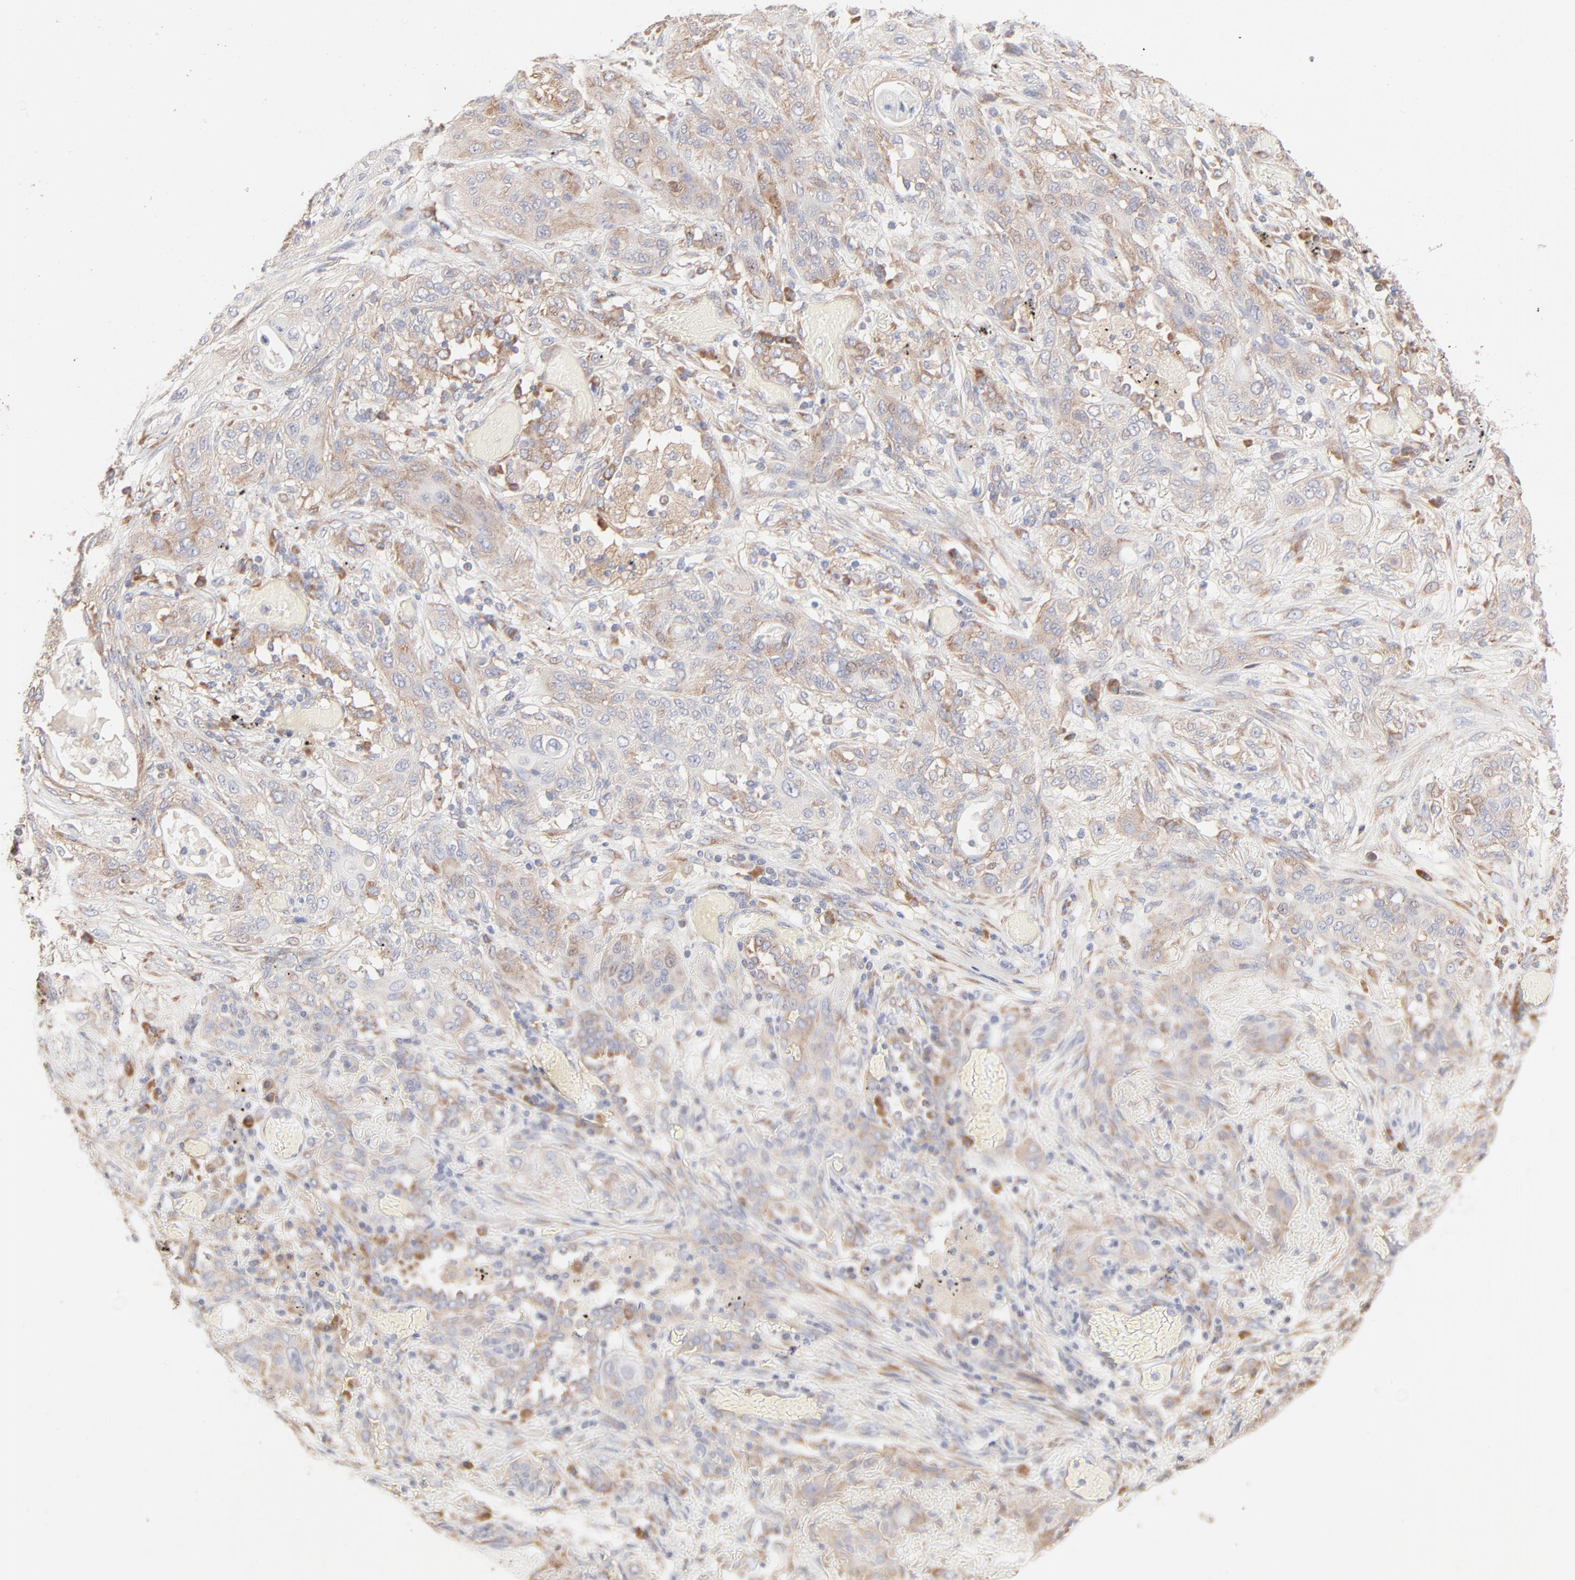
{"staining": {"intensity": "weak", "quantity": ">75%", "location": "cytoplasmic/membranous"}, "tissue": "lung cancer", "cell_type": "Tumor cells", "image_type": "cancer", "snomed": [{"axis": "morphology", "description": "Squamous cell carcinoma, NOS"}, {"axis": "topography", "description": "Lung"}], "caption": "Lung cancer stained with a brown dye displays weak cytoplasmic/membranous positive staining in about >75% of tumor cells.", "gene": "RPS21", "patient": {"sex": "female", "age": 47}}